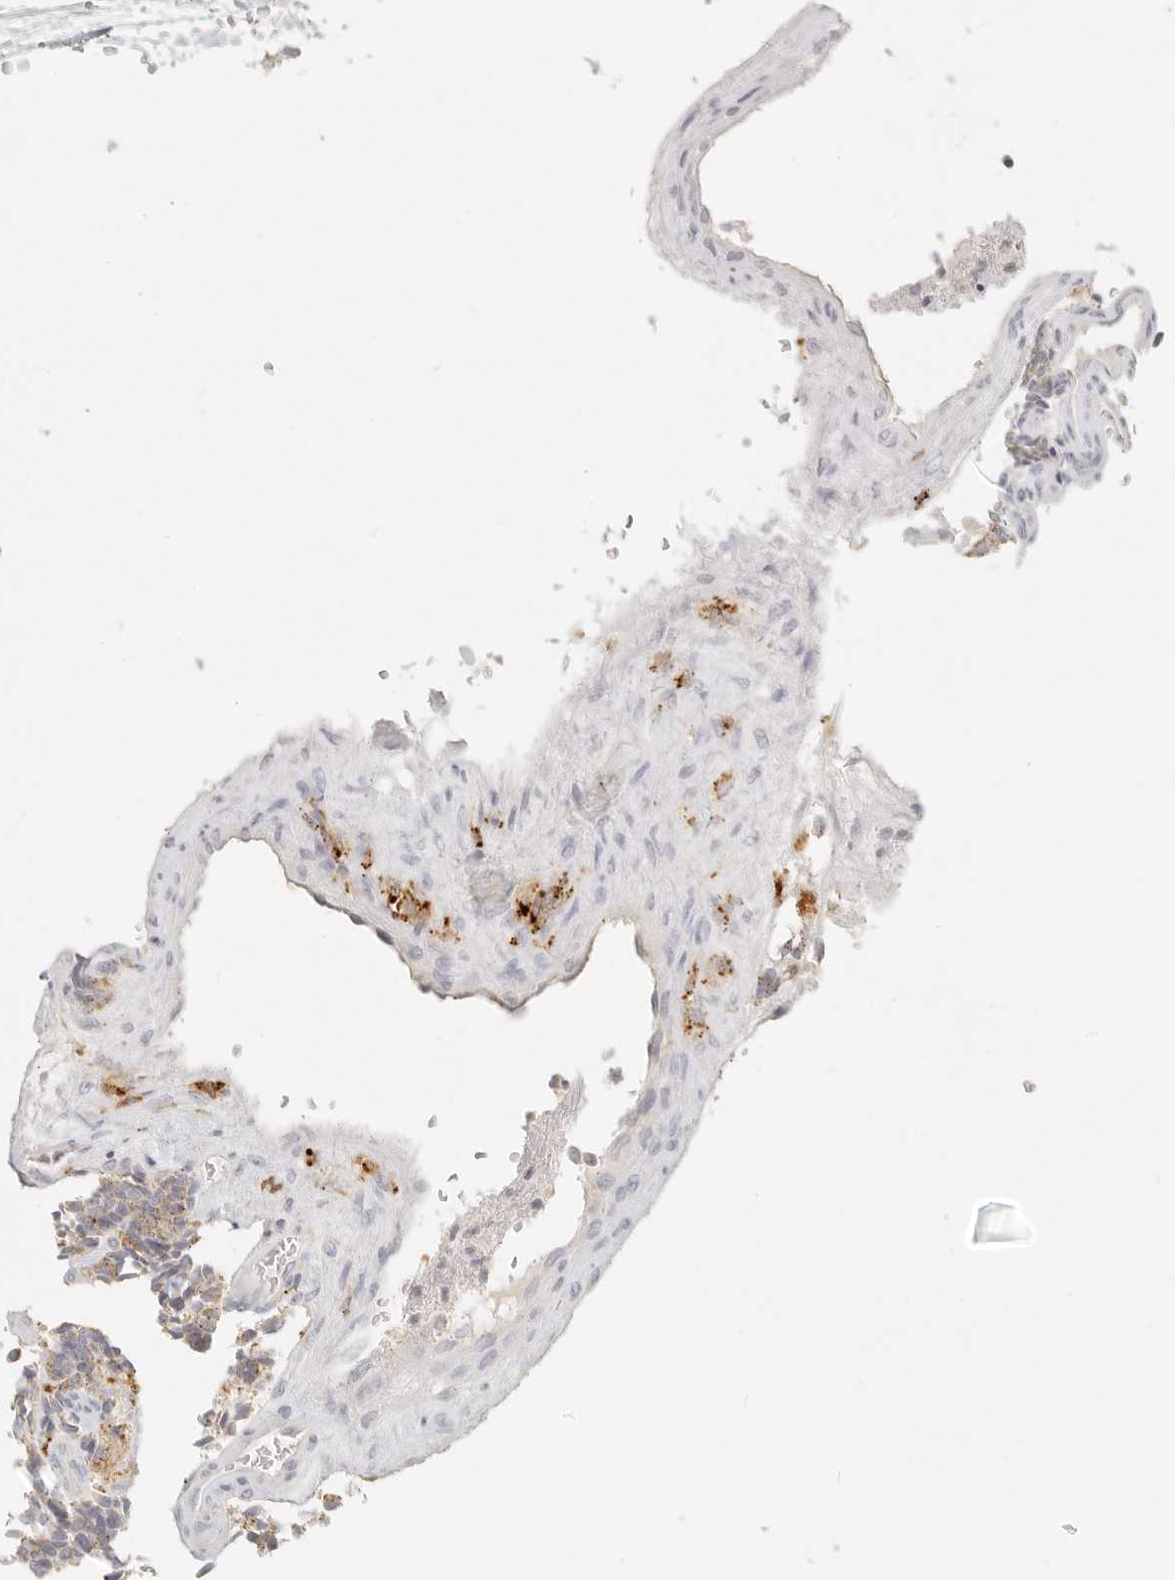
{"staining": {"intensity": "moderate", "quantity": ">75%", "location": "cytoplasmic/membranous"}, "tissue": "carcinoid", "cell_type": "Tumor cells", "image_type": "cancer", "snomed": [{"axis": "morphology", "description": "Carcinoid, malignant, NOS"}, {"axis": "topography", "description": "Pancreas"}], "caption": "Immunohistochemical staining of malignant carcinoid demonstrates medium levels of moderate cytoplasmic/membranous protein staining in approximately >75% of tumor cells.", "gene": "RNASET2", "patient": {"sex": "female", "age": 54}}